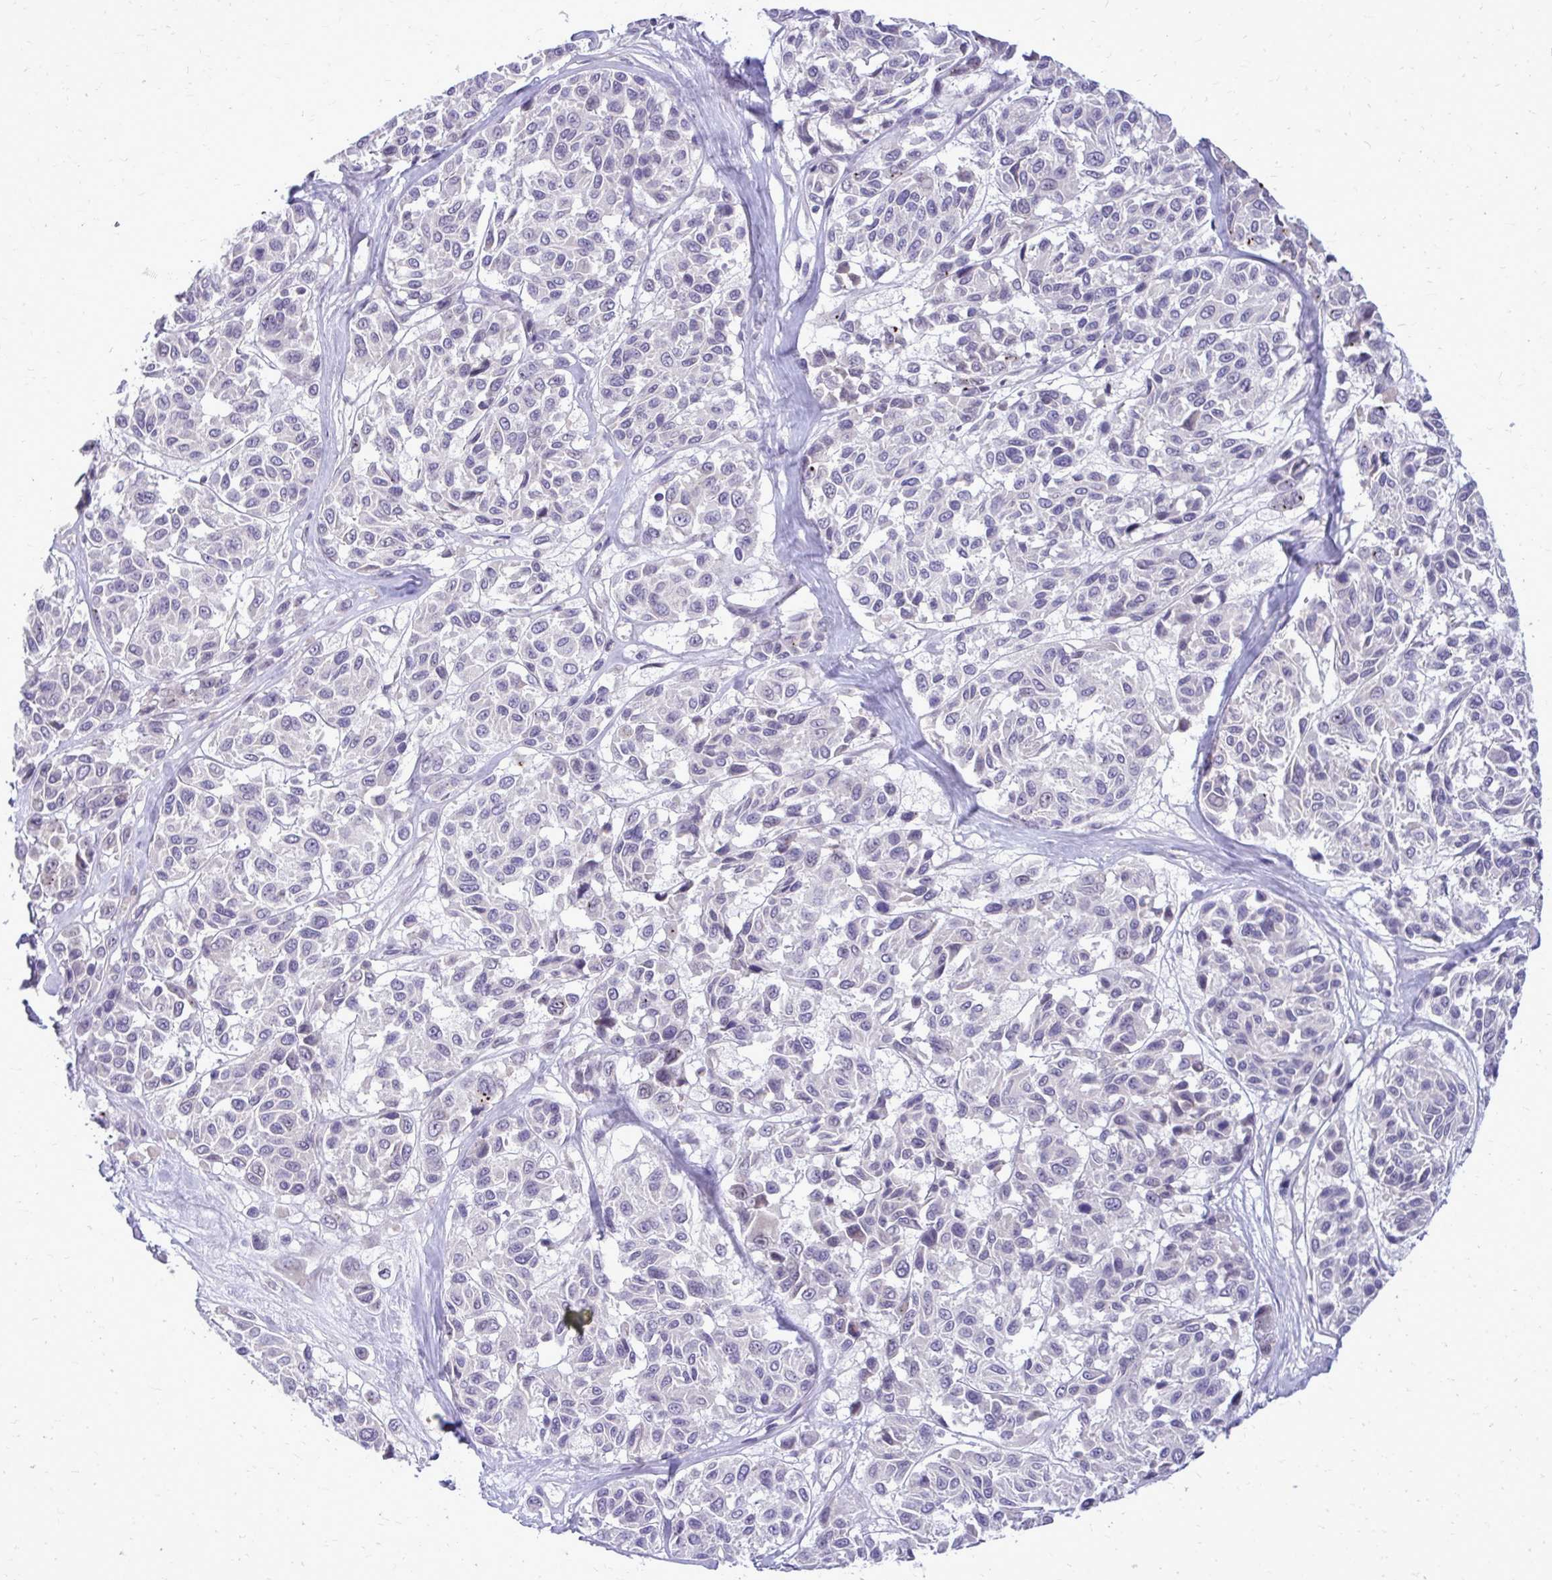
{"staining": {"intensity": "negative", "quantity": "none", "location": "none"}, "tissue": "melanoma", "cell_type": "Tumor cells", "image_type": "cancer", "snomed": [{"axis": "morphology", "description": "Malignant melanoma, NOS"}, {"axis": "topography", "description": "Skin"}], "caption": "Tumor cells show no significant staining in malignant melanoma.", "gene": "DPY19L1", "patient": {"sex": "female", "age": 66}}